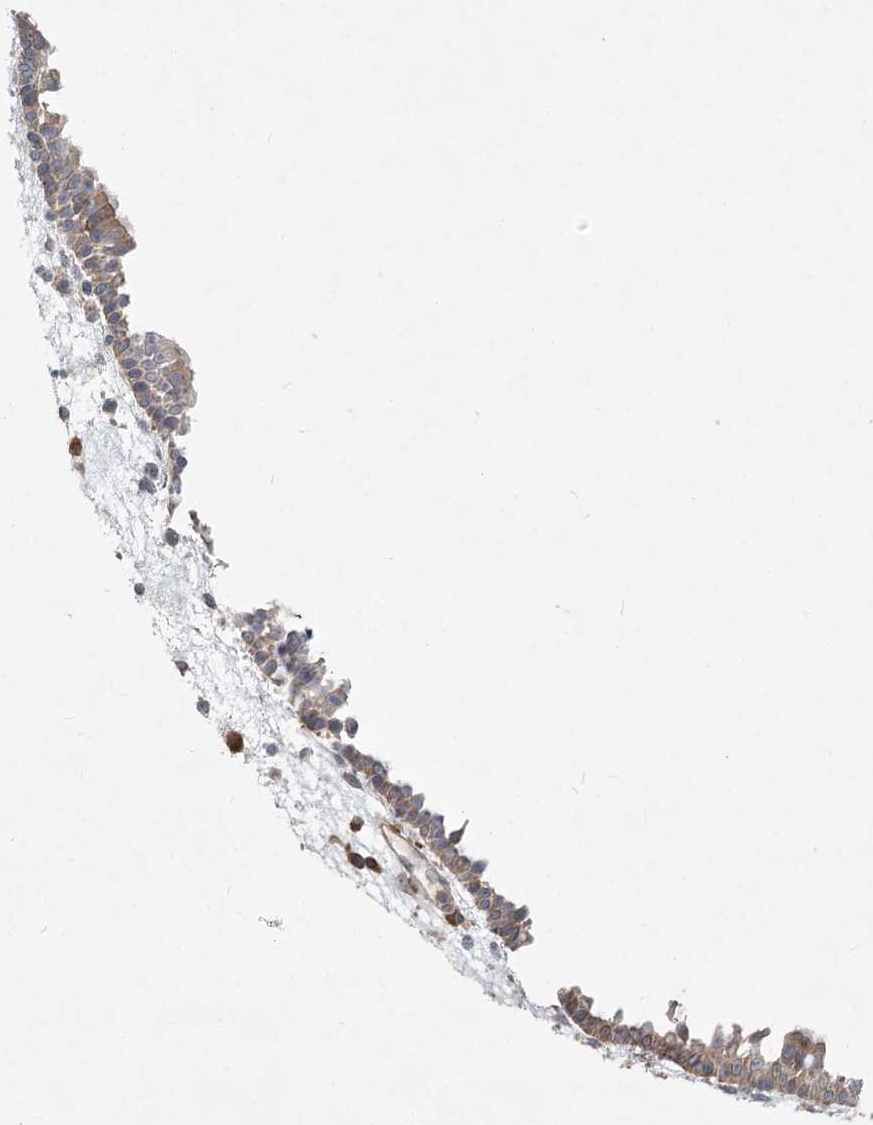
{"staining": {"intensity": "weak", "quantity": ">75%", "location": "cytoplasmic/membranous"}, "tissue": "nasopharynx", "cell_type": "Respiratory epithelial cells", "image_type": "normal", "snomed": [{"axis": "morphology", "description": "Normal tissue, NOS"}, {"axis": "morphology", "description": "Inflammation, NOS"}, {"axis": "morphology", "description": "Malignant melanoma, Metastatic site"}, {"axis": "topography", "description": "Nasopharynx"}], "caption": "Immunohistochemistry of unremarkable human nasopharynx reveals low levels of weak cytoplasmic/membranous expression in approximately >75% of respiratory epithelial cells.", "gene": "CAMTA1", "patient": {"sex": "male", "age": 70}}